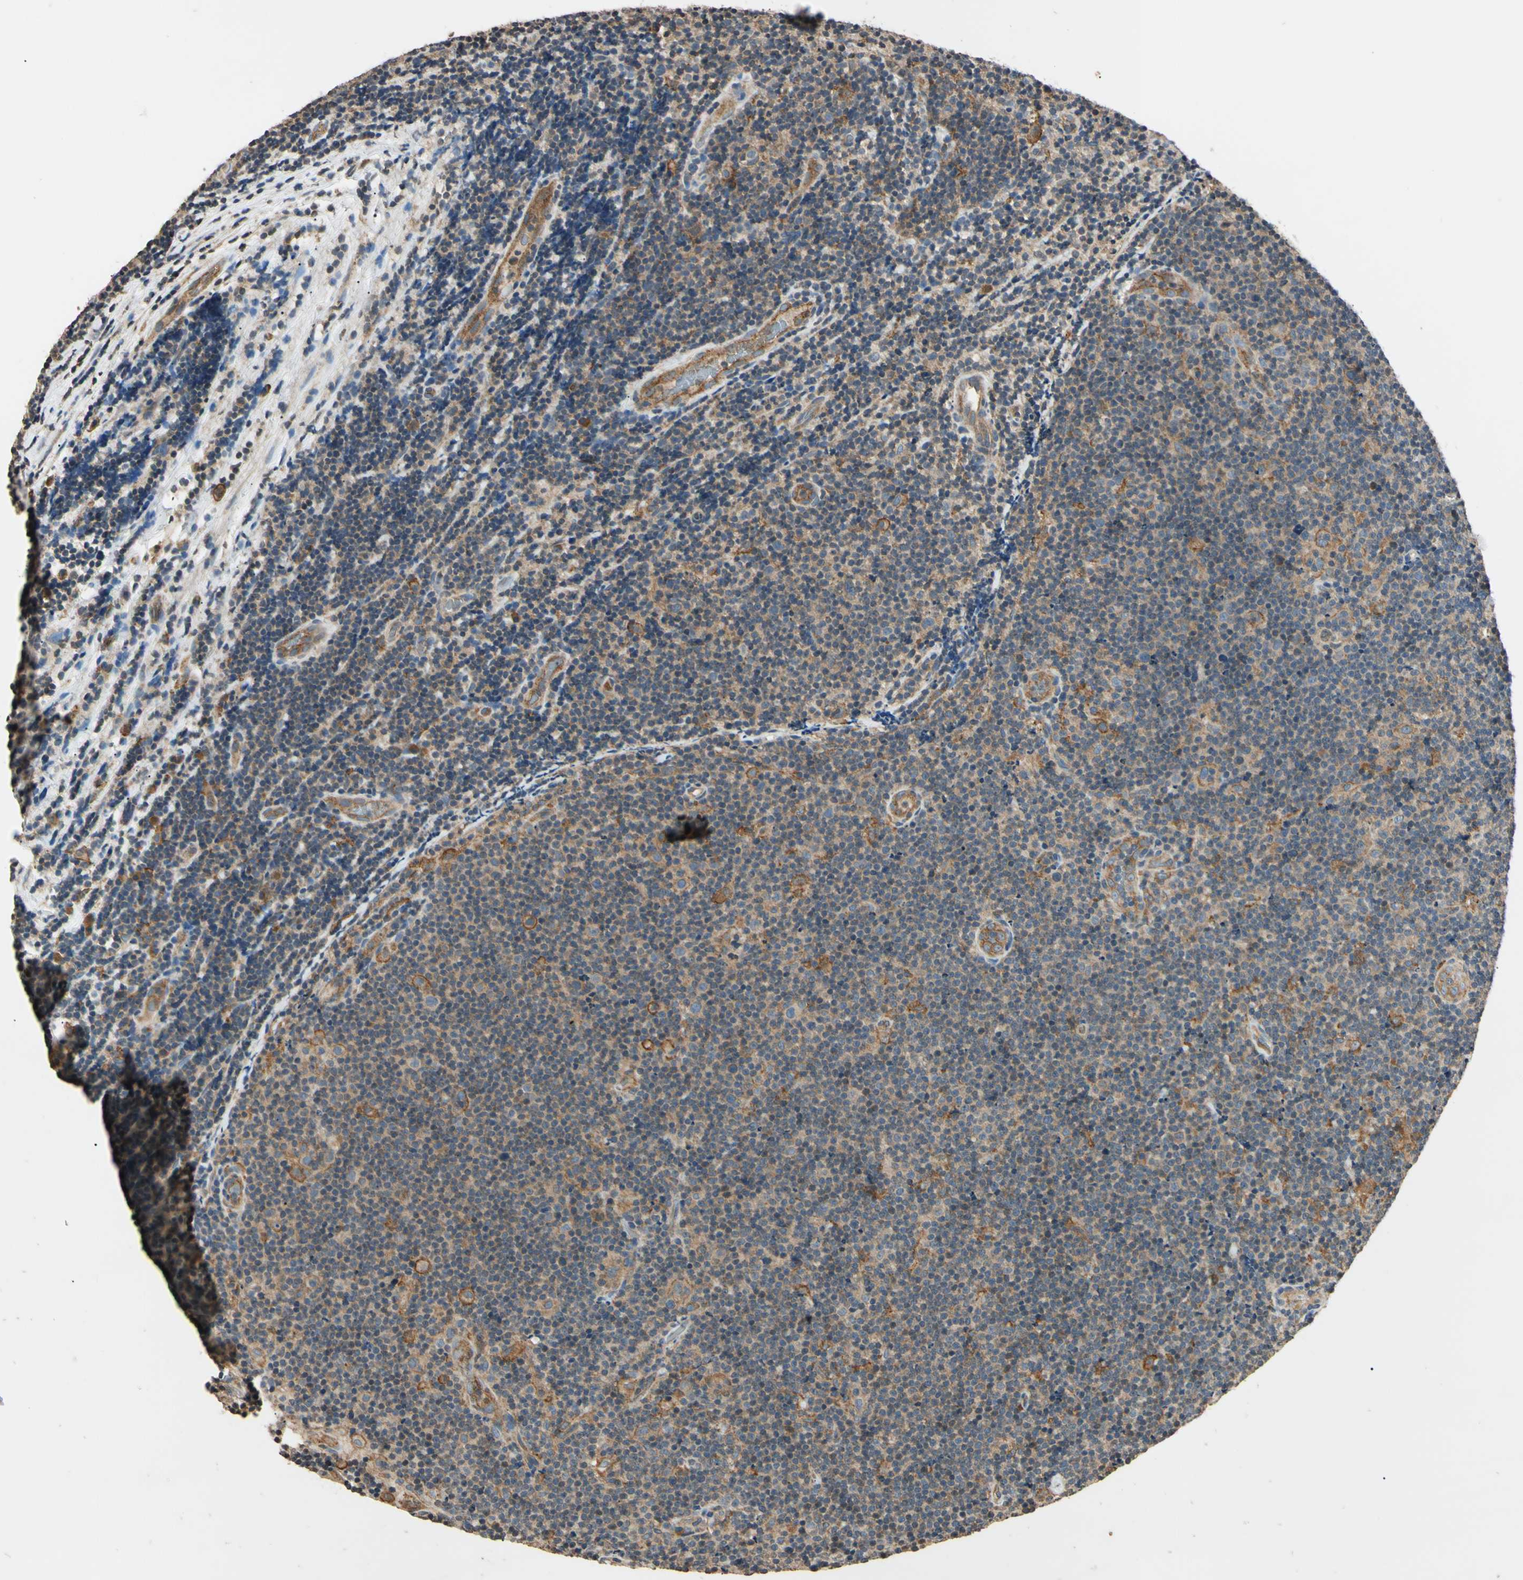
{"staining": {"intensity": "weak", "quantity": "<25%", "location": "cytoplasmic/membranous"}, "tissue": "lymphoma", "cell_type": "Tumor cells", "image_type": "cancer", "snomed": [{"axis": "morphology", "description": "Malignant lymphoma, non-Hodgkin's type, Low grade"}, {"axis": "topography", "description": "Lymph node"}], "caption": "DAB immunohistochemical staining of malignant lymphoma, non-Hodgkin's type (low-grade) exhibits no significant positivity in tumor cells. (DAB immunohistochemistry with hematoxylin counter stain).", "gene": "EPN1", "patient": {"sex": "male", "age": 83}}